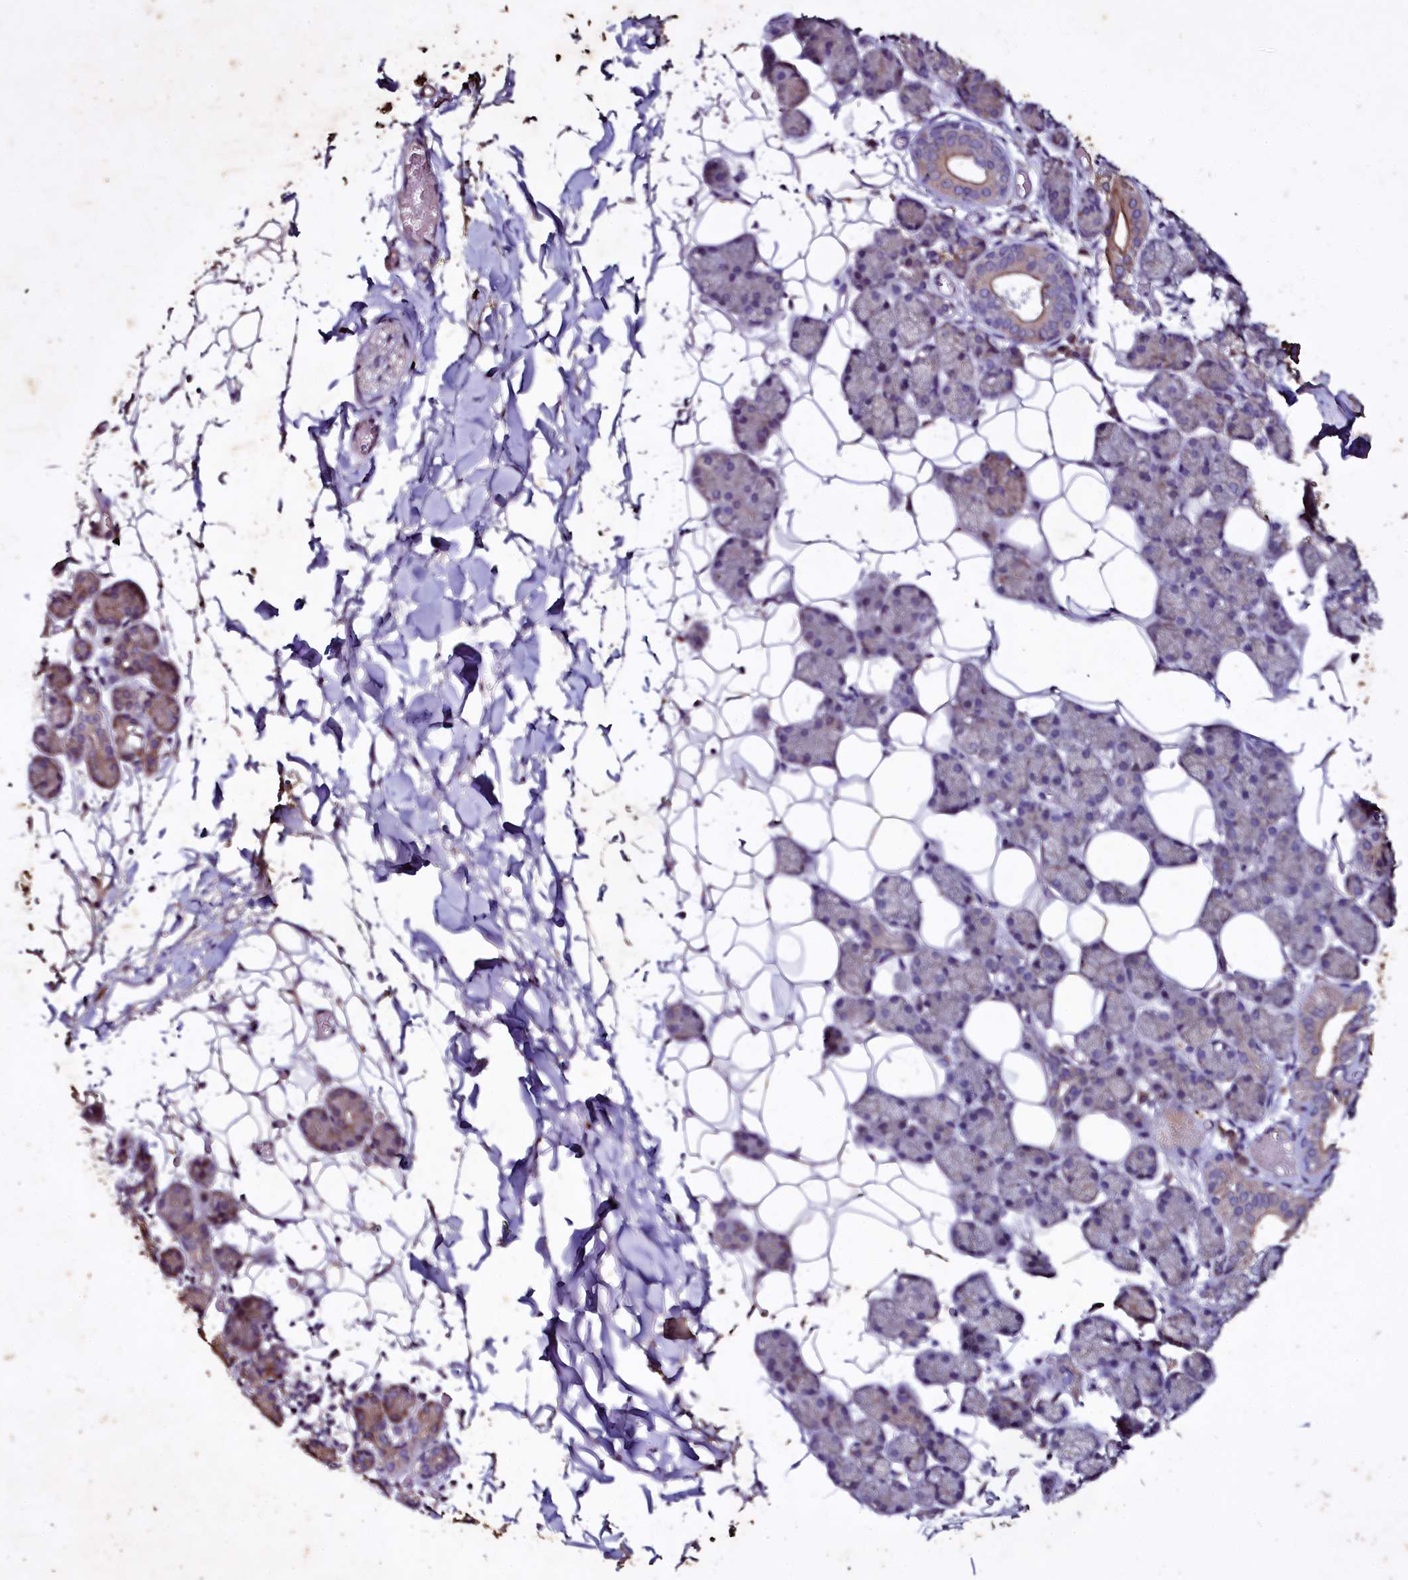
{"staining": {"intensity": "moderate", "quantity": "25%-75%", "location": "cytoplasmic/membranous"}, "tissue": "salivary gland", "cell_type": "Glandular cells", "image_type": "normal", "snomed": [{"axis": "morphology", "description": "Normal tissue, NOS"}, {"axis": "topography", "description": "Salivary gland"}], "caption": "A micrograph of salivary gland stained for a protein reveals moderate cytoplasmic/membranous brown staining in glandular cells. (DAB (3,3'-diaminobenzidine) = brown stain, brightfield microscopy at high magnification).", "gene": "SELENOT", "patient": {"sex": "female", "age": 33}}